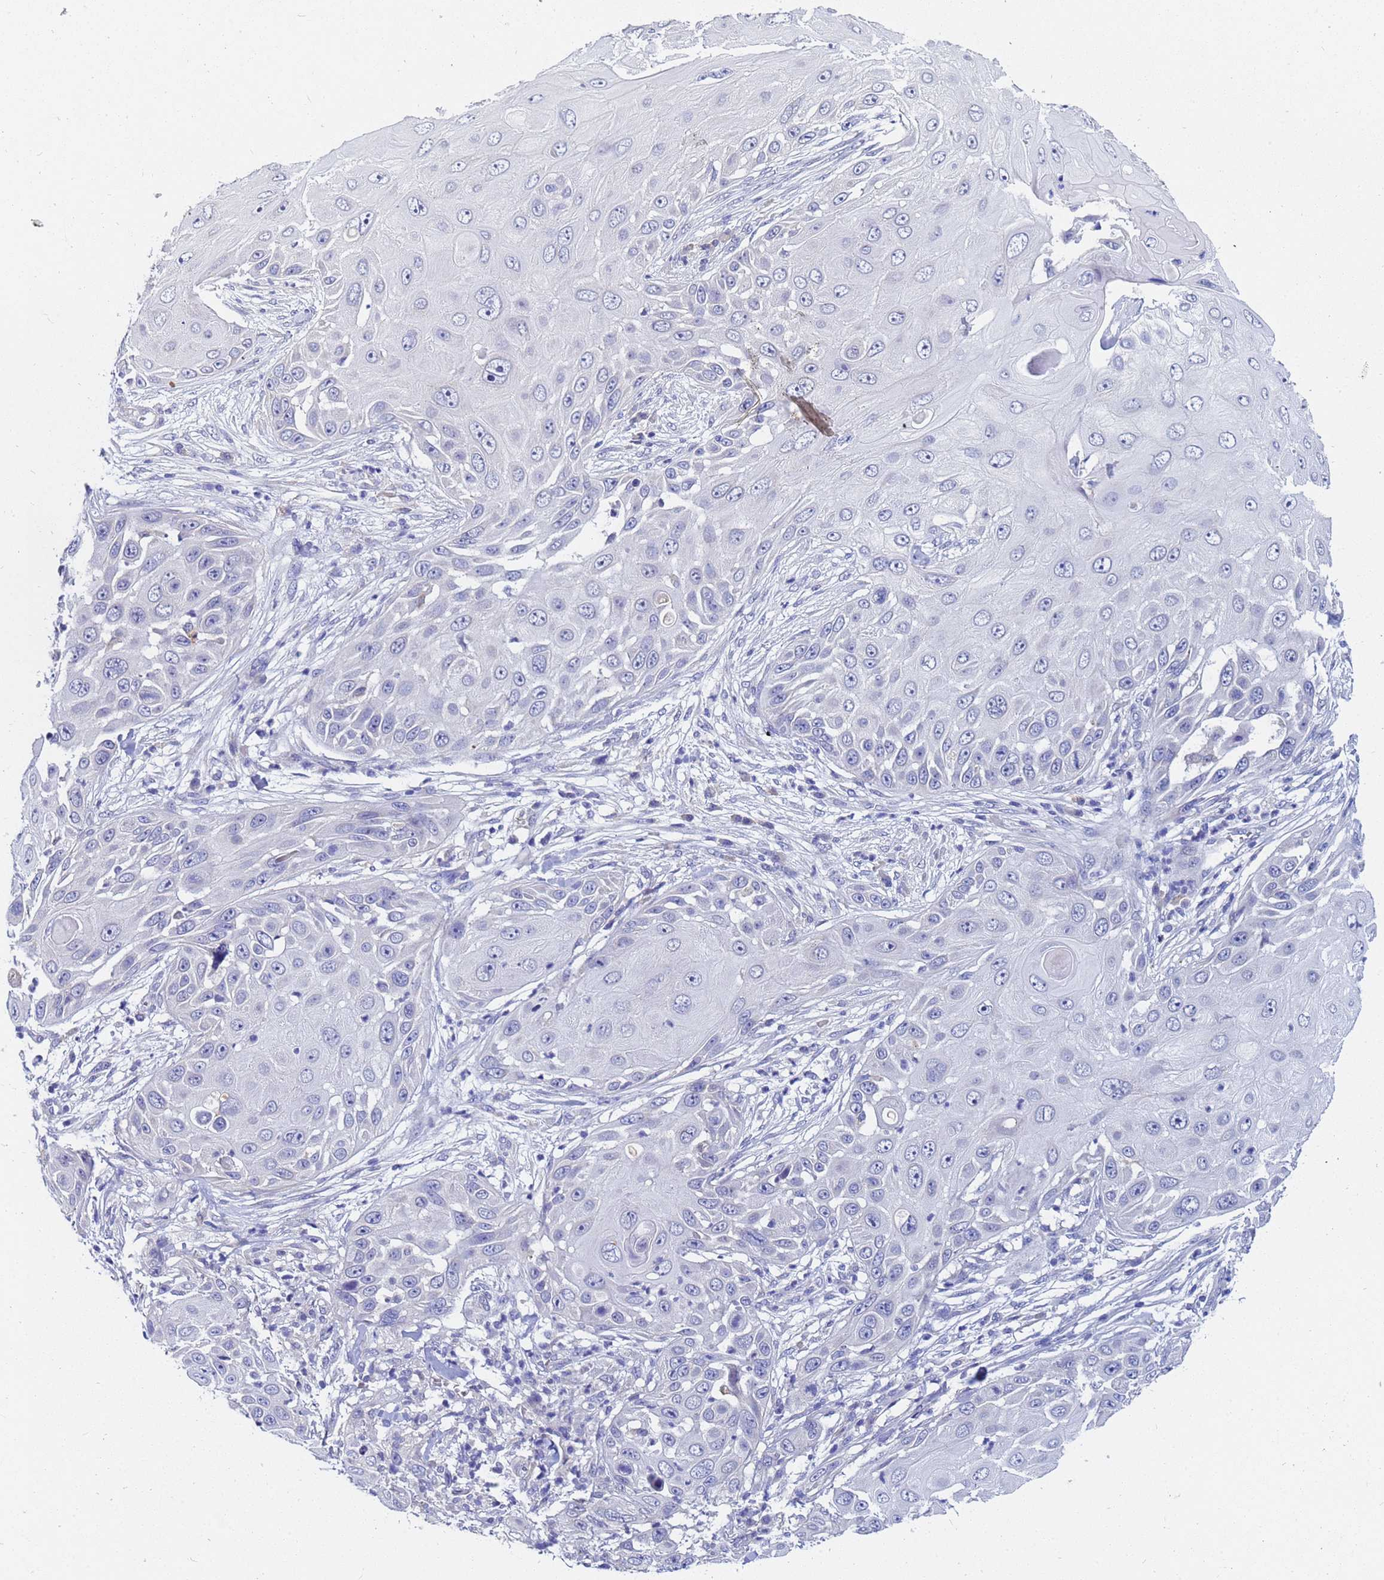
{"staining": {"intensity": "negative", "quantity": "none", "location": "none"}, "tissue": "skin cancer", "cell_type": "Tumor cells", "image_type": "cancer", "snomed": [{"axis": "morphology", "description": "Squamous cell carcinoma, NOS"}, {"axis": "topography", "description": "Skin"}], "caption": "The image shows no significant staining in tumor cells of squamous cell carcinoma (skin).", "gene": "IHO1", "patient": {"sex": "female", "age": 44}}